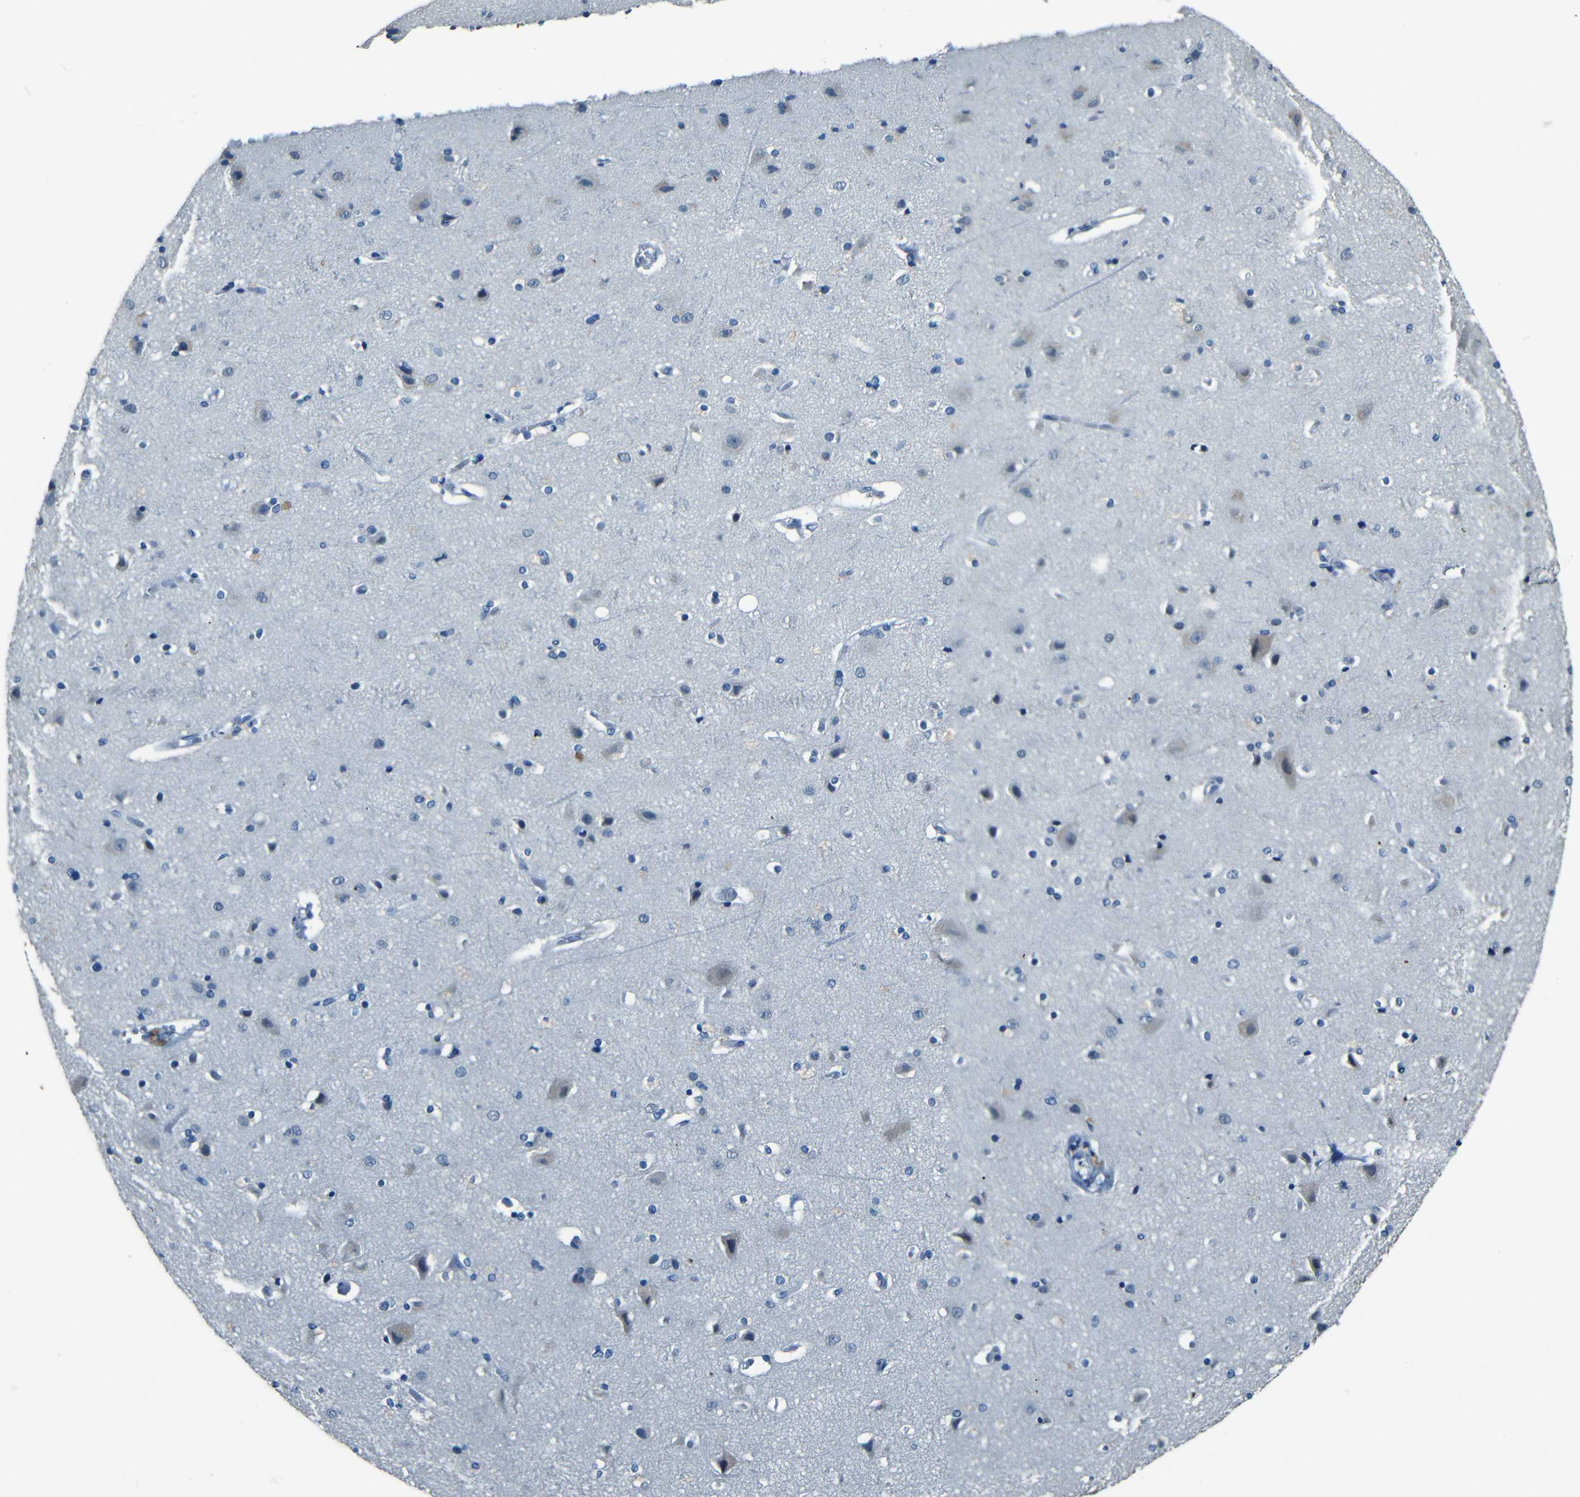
{"staining": {"intensity": "negative", "quantity": "none", "location": "none"}, "tissue": "cerebral cortex", "cell_type": "Endothelial cells", "image_type": "normal", "snomed": [{"axis": "morphology", "description": "Normal tissue, NOS"}, {"axis": "topography", "description": "Cerebral cortex"}], "caption": "Immunohistochemical staining of benign cerebral cortex displays no significant positivity in endothelial cells.", "gene": "ZMAT1", "patient": {"sex": "female", "age": 54}}